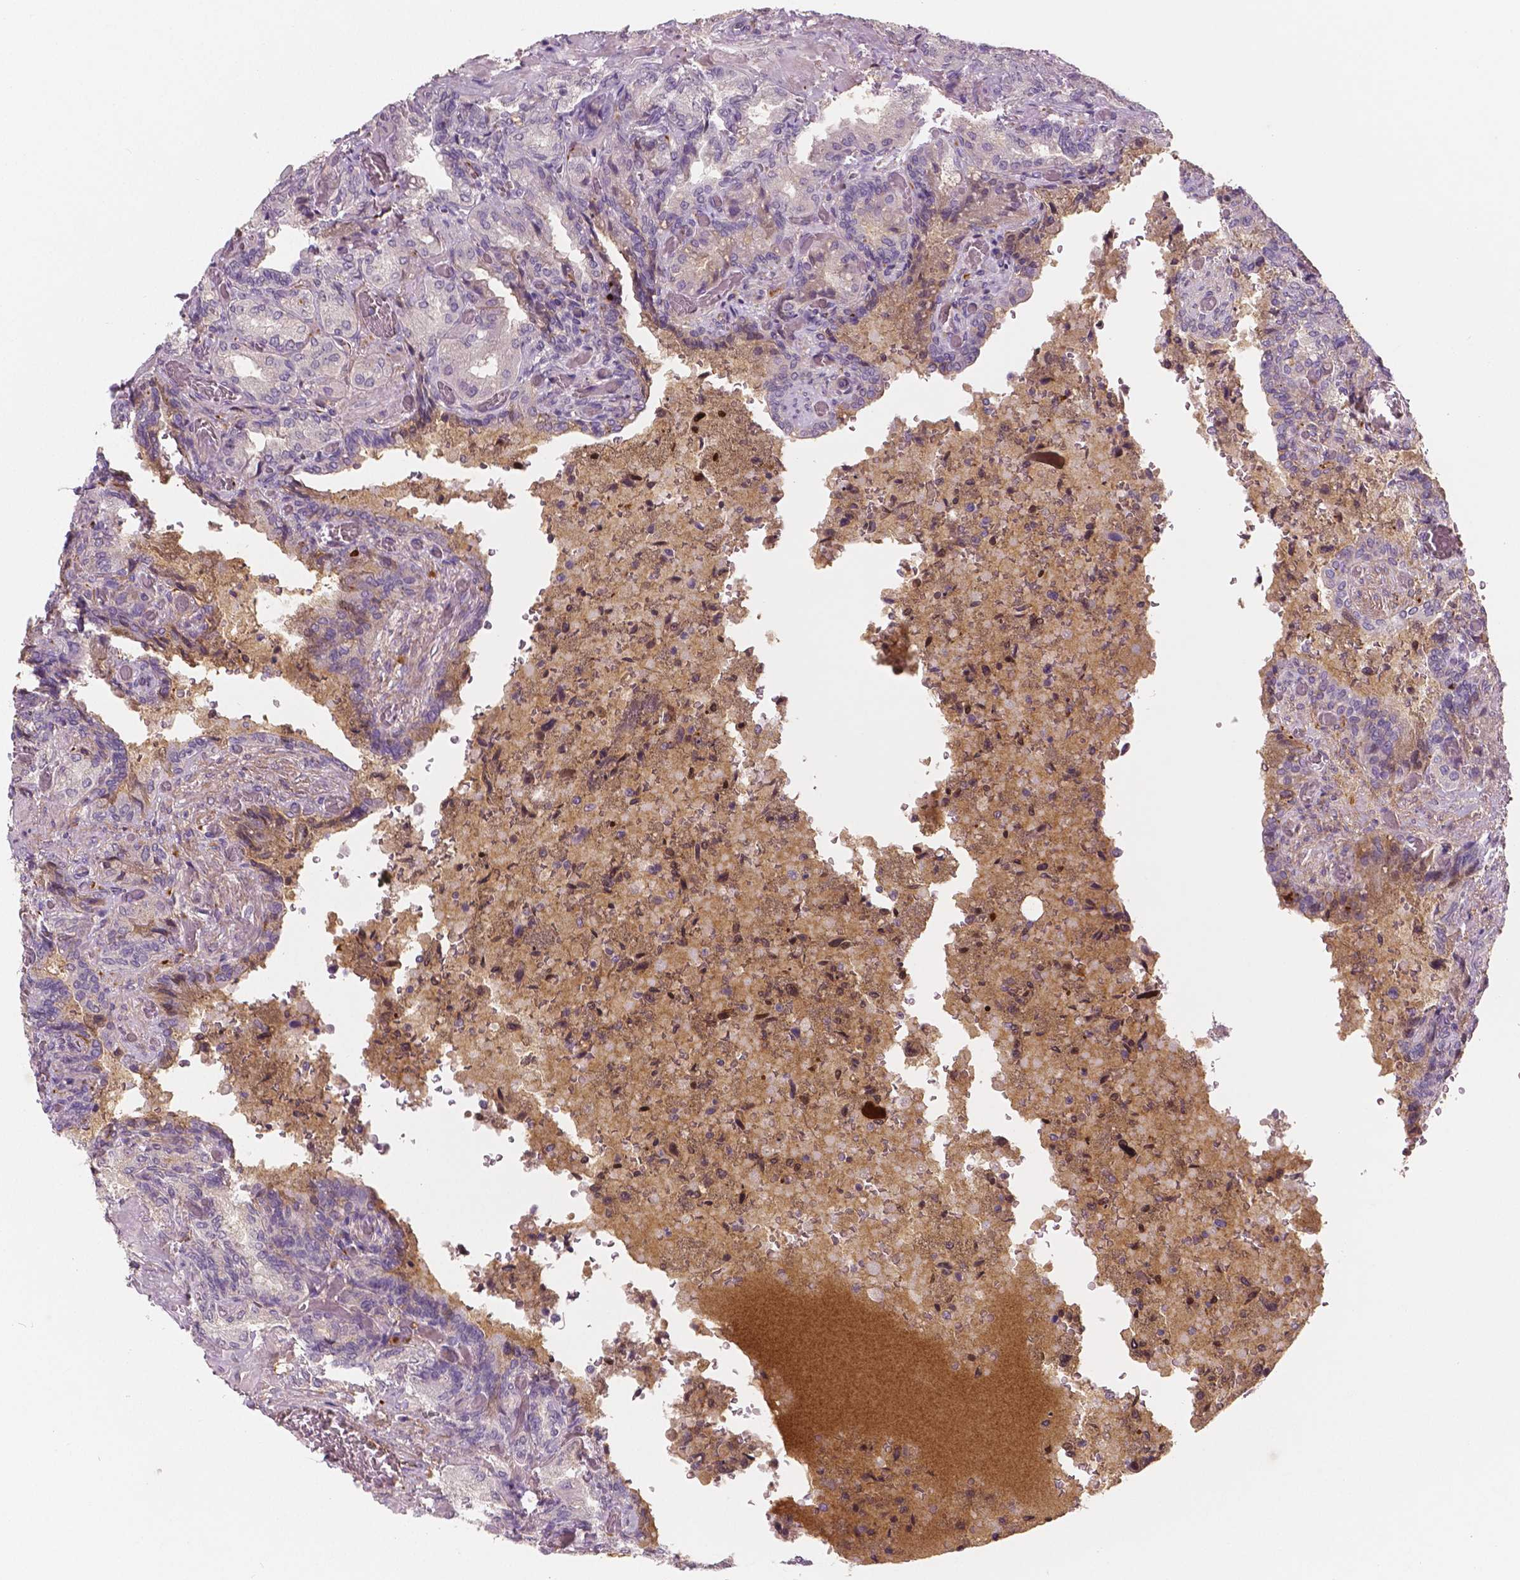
{"staining": {"intensity": "weak", "quantity": "25%-75%", "location": "cytoplasmic/membranous"}, "tissue": "seminal vesicle", "cell_type": "Glandular cells", "image_type": "normal", "snomed": [{"axis": "morphology", "description": "Normal tissue, NOS"}, {"axis": "topography", "description": "Seminal veicle"}], "caption": "Protein expression by immunohistochemistry (IHC) shows weak cytoplasmic/membranous positivity in about 25%-75% of glandular cells in normal seminal vesicle.", "gene": "APOA4", "patient": {"sex": "male", "age": 68}}